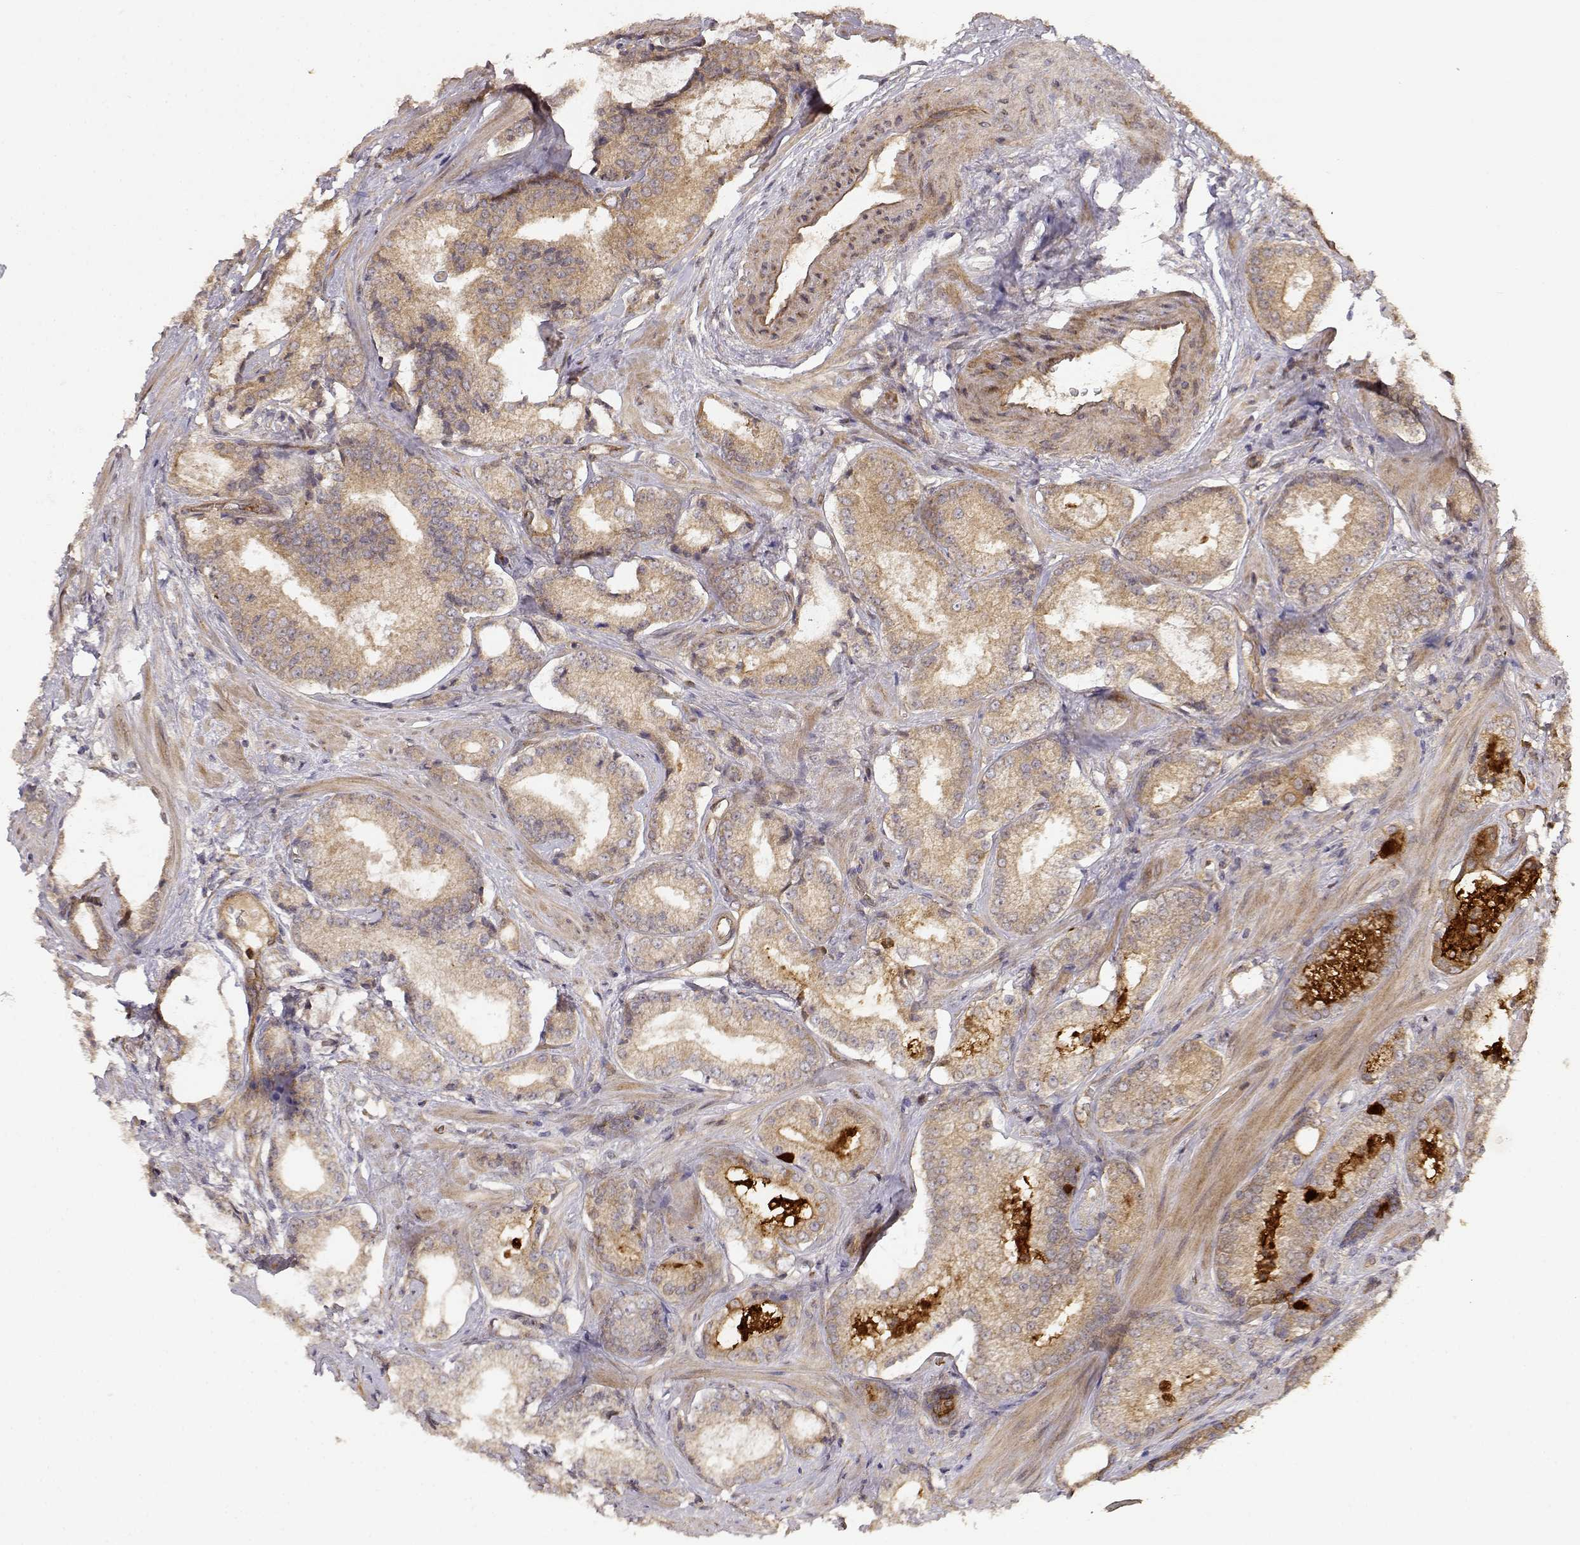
{"staining": {"intensity": "weak", "quantity": ">75%", "location": "cytoplasmic/membranous"}, "tissue": "prostate cancer", "cell_type": "Tumor cells", "image_type": "cancer", "snomed": [{"axis": "morphology", "description": "Adenocarcinoma, Low grade"}, {"axis": "topography", "description": "Prostate"}], "caption": "Low-grade adenocarcinoma (prostate) stained with a brown dye reveals weak cytoplasmic/membranous positive expression in about >75% of tumor cells.", "gene": "CDK5RAP2", "patient": {"sex": "male", "age": 56}}